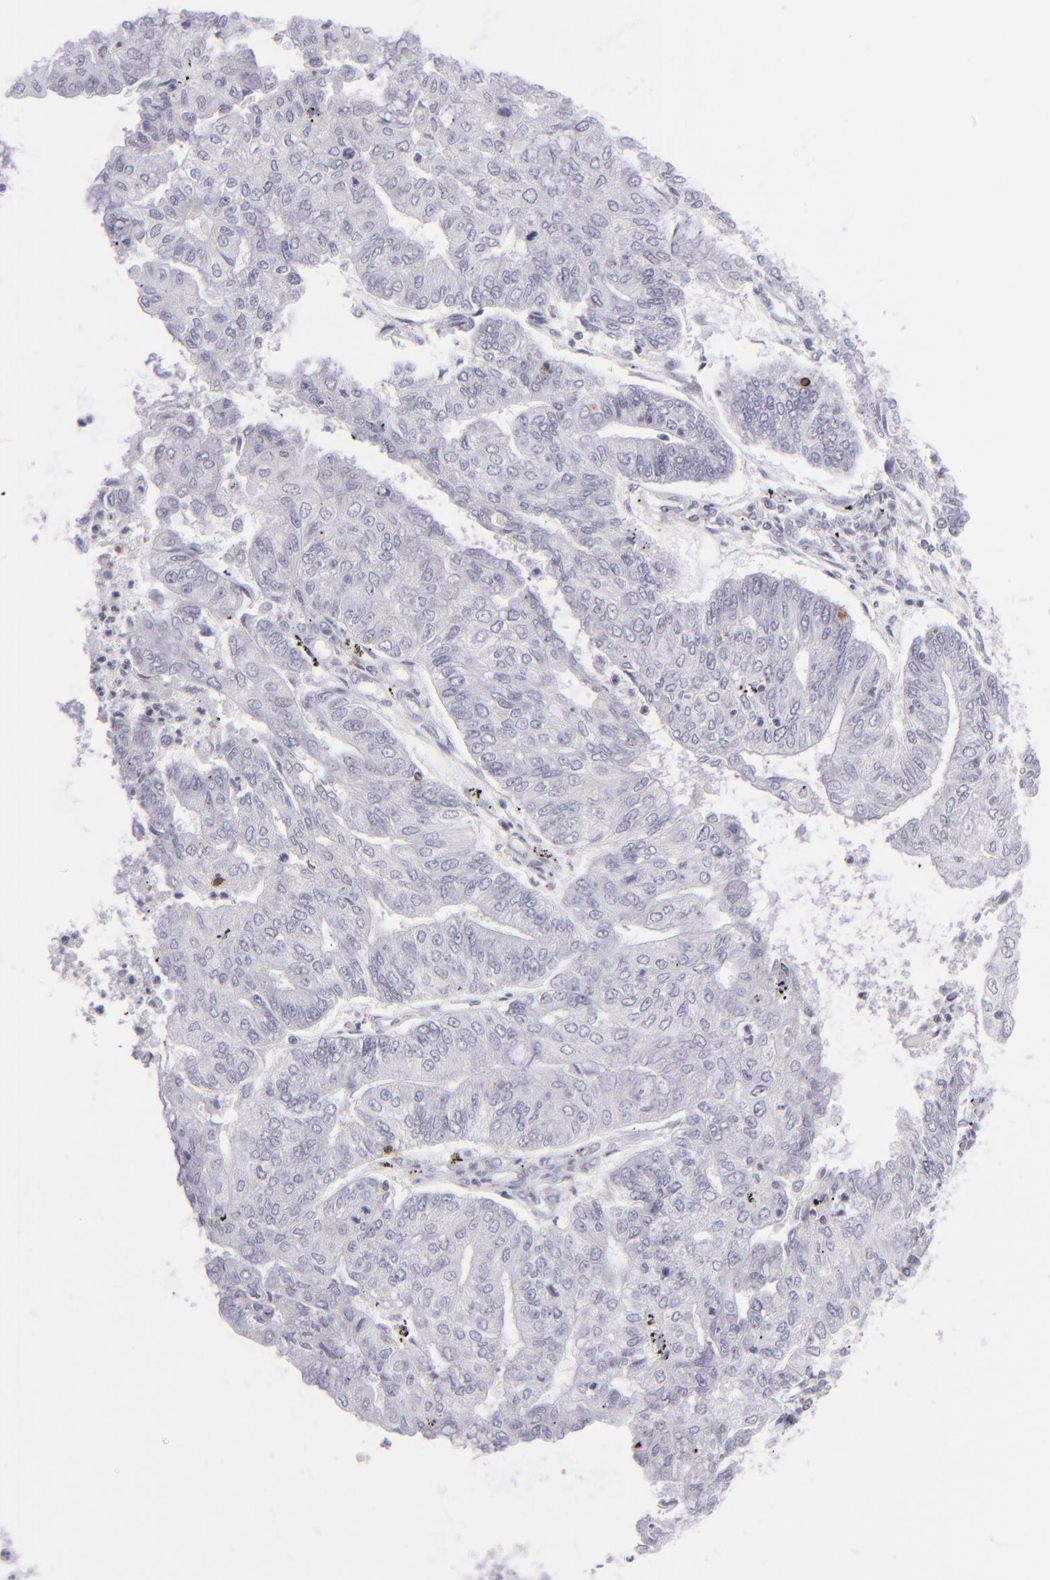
{"staining": {"intensity": "negative", "quantity": "none", "location": "none"}, "tissue": "endometrial cancer", "cell_type": "Tumor cells", "image_type": "cancer", "snomed": [{"axis": "morphology", "description": "Adenocarcinoma, NOS"}, {"axis": "topography", "description": "Endometrium"}], "caption": "Protein analysis of endometrial cancer demonstrates no significant expression in tumor cells.", "gene": "CD7", "patient": {"sex": "female", "age": 59}}